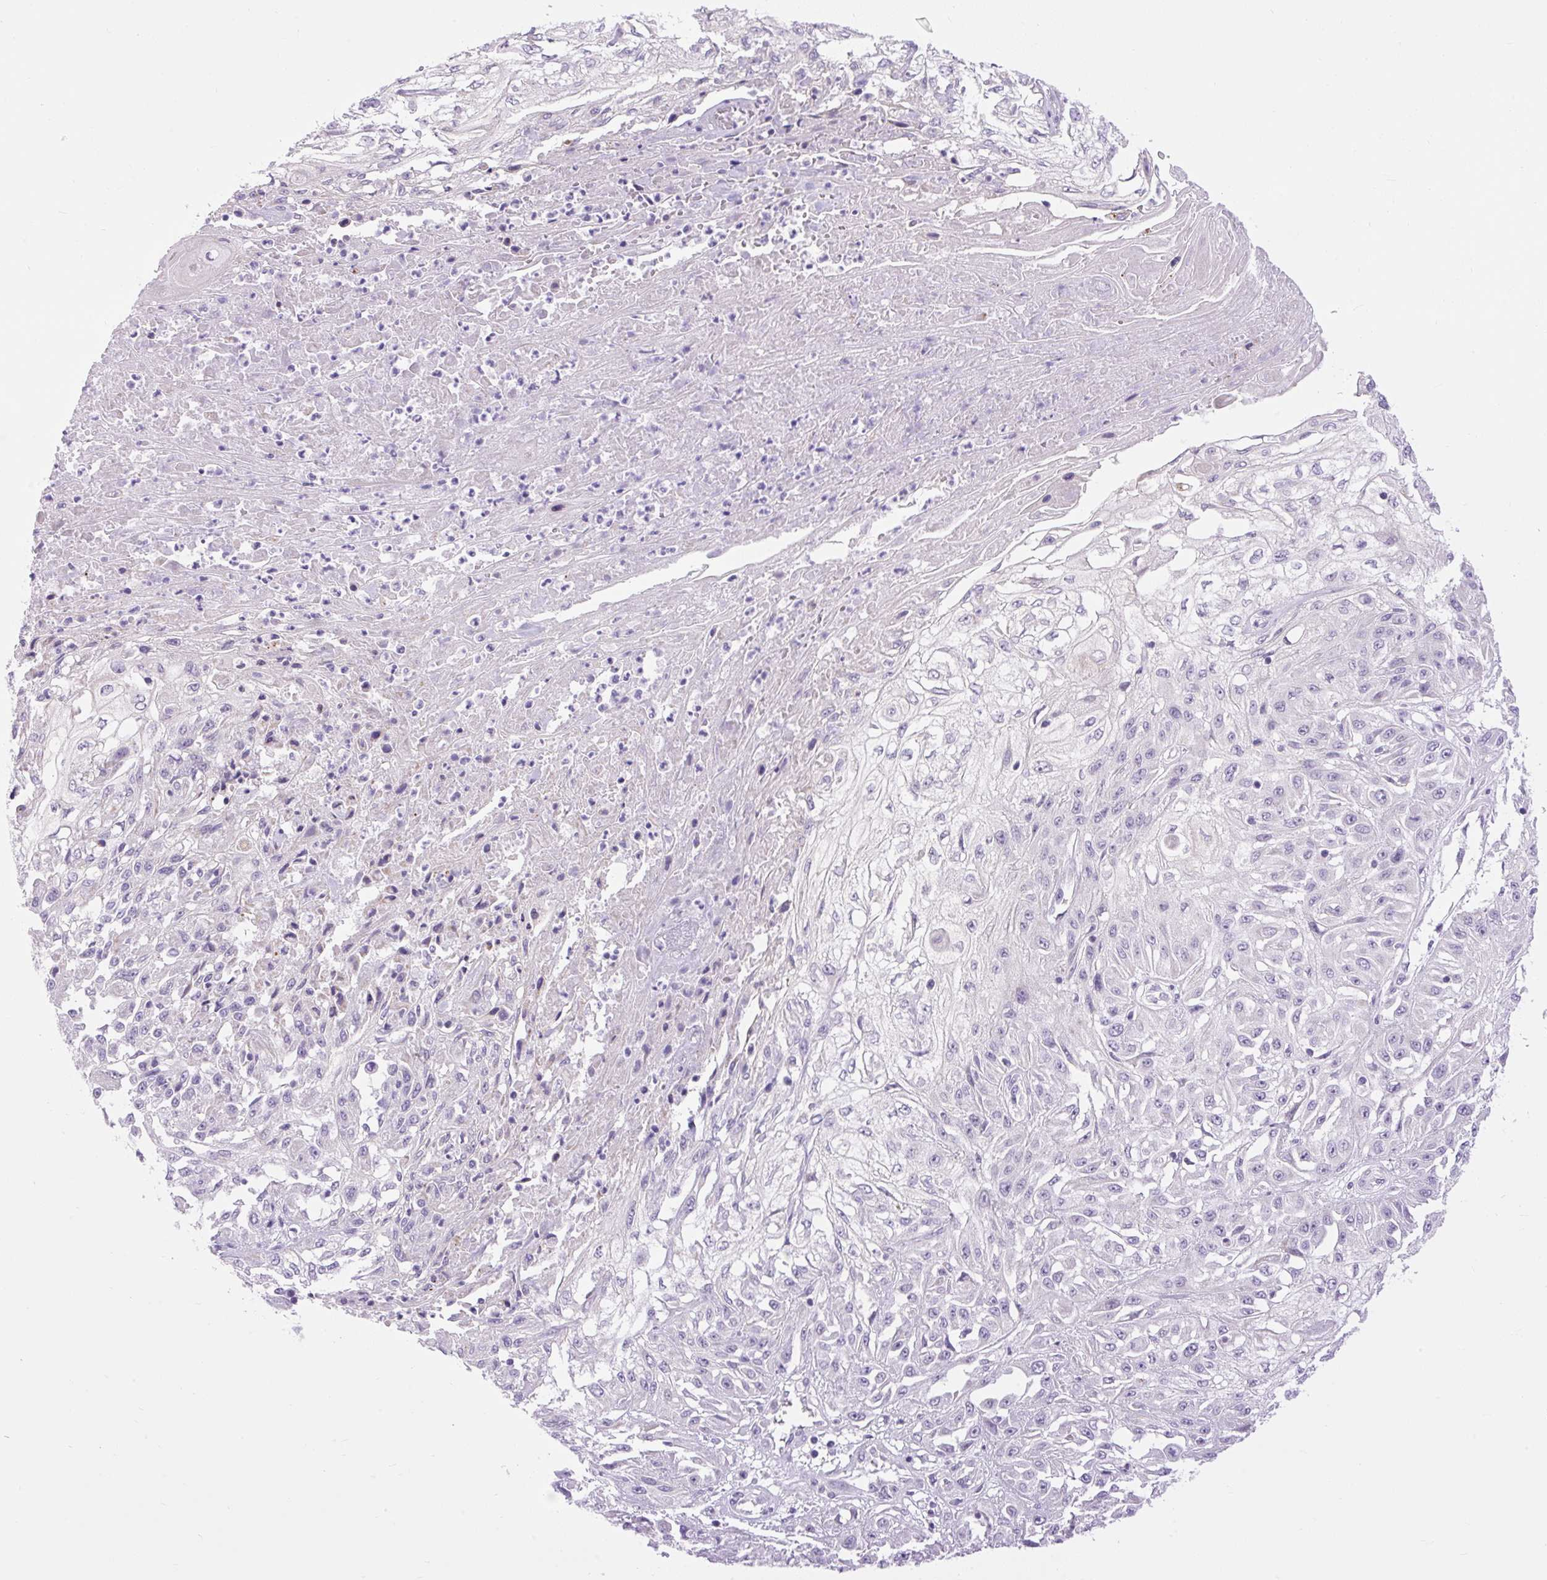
{"staining": {"intensity": "negative", "quantity": "none", "location": "none"}, "tissue": "skin cancer", "cell_type": "Tumor cells", "image_type": "cancer", "snomed": [{"axis": "morphology", "description": "Squamous cell carcinoma, NOS"}, {"axis": "morphology", "description": "Squamous cell carcinoma, metastatic, NOS"}, {"axis": "topography", "description": "Skin"}, {"axis": "topography", "description": "Lymph node"}], "caption": "The histopathology image shows no staining of tumor cells in skin metastatic squamous cell carcinoma.", "gene": "RNASE10", "patient": {"sex": "male", "age": 75}}